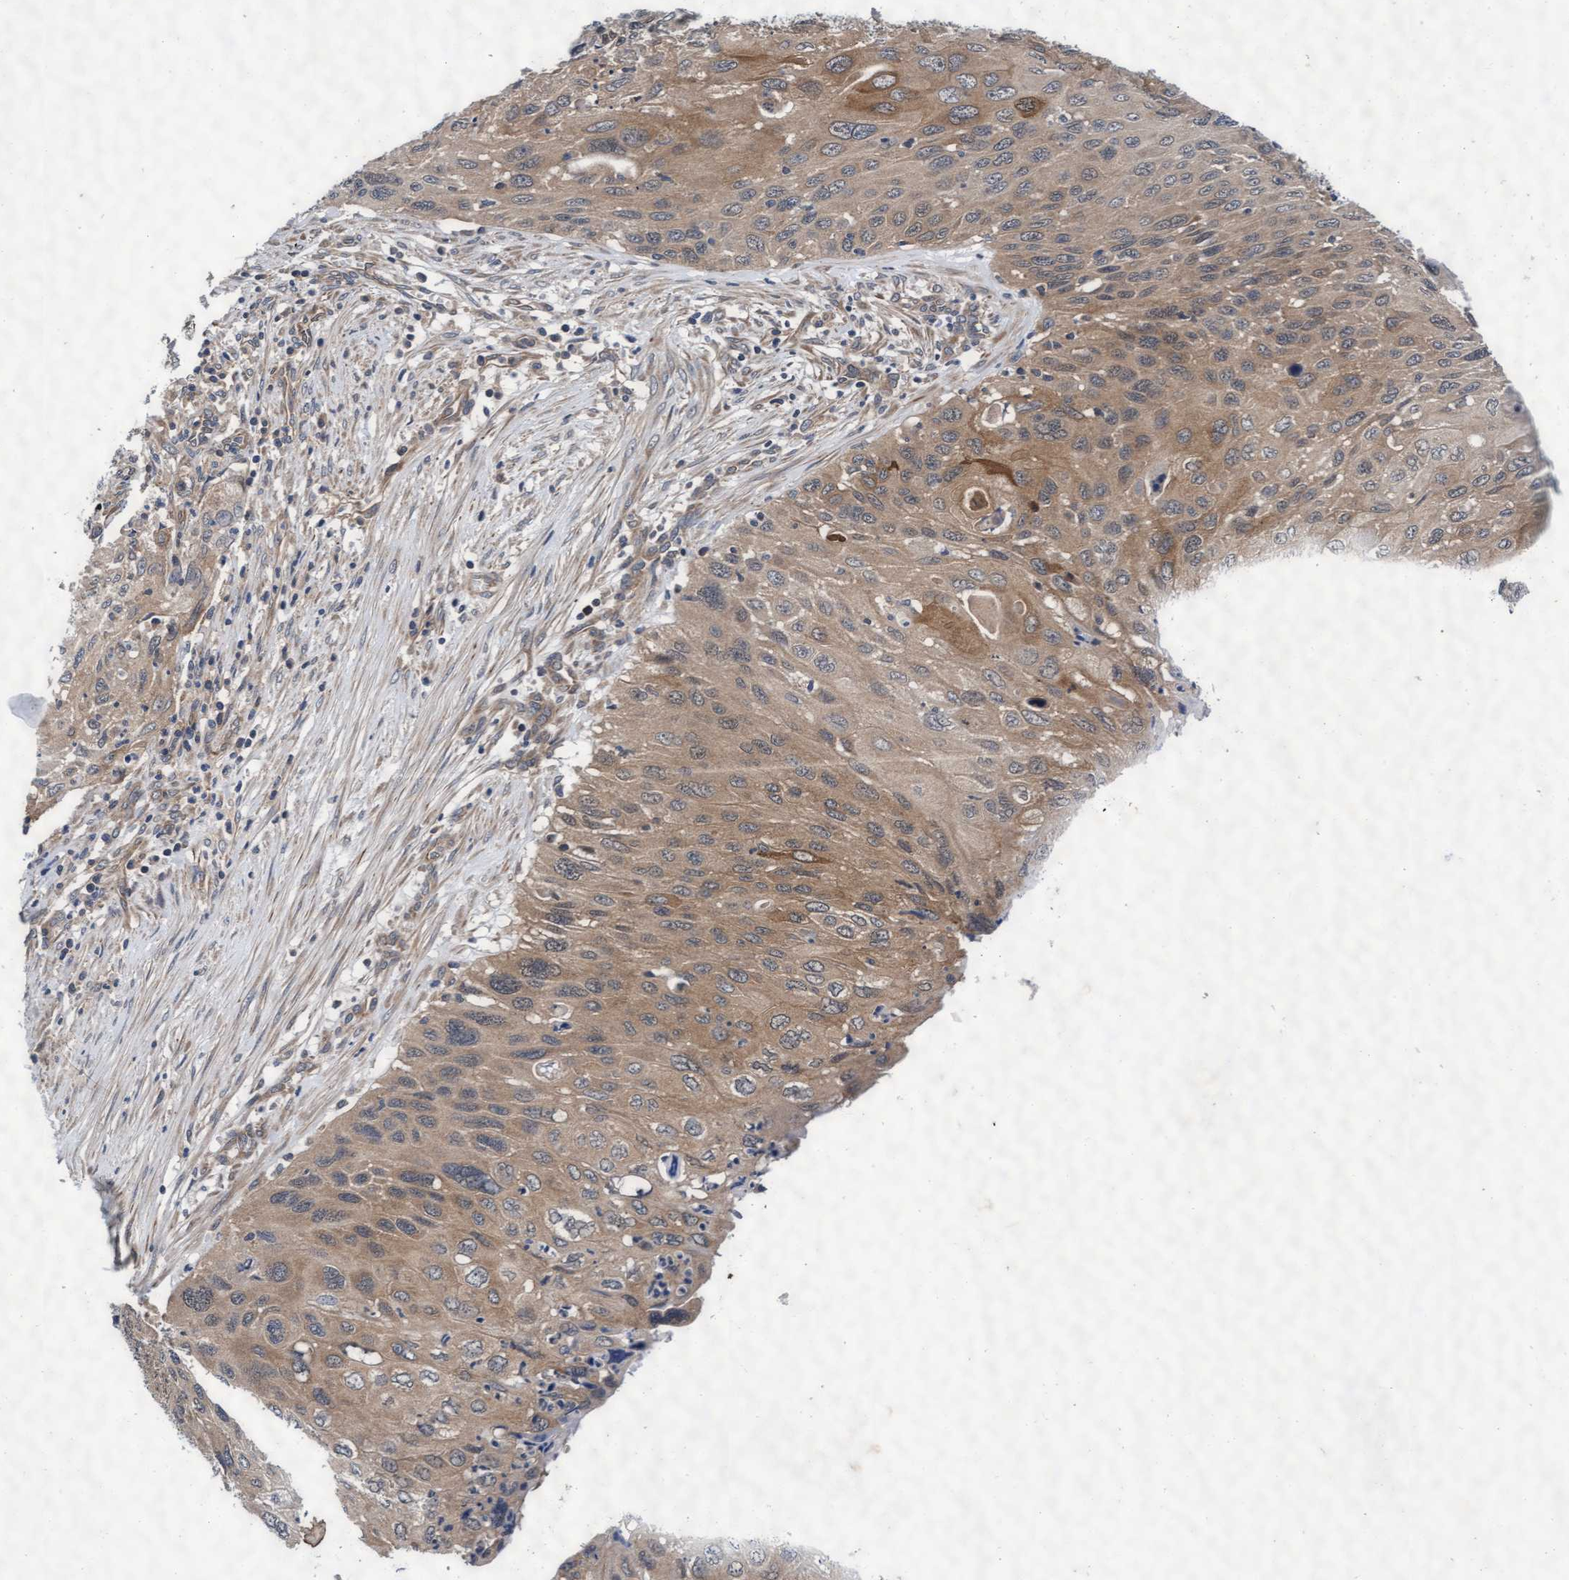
{"staining": {"intensity": "moderate", "quantity": ">75%", "location": "cytoplasmic/membranous"}, "tissue": "cervical cancer", "cell_type": "Tumor cells", "image_type": "cancer", "snomed": [{"axis": "morphology", "description": "Squamous cell carcinoma, NOS"}, {"axis": "topography", "description": "Cervix"}], "caption": "Cervical cancer (squamous cell carcinoma) stained with DAB (3,3'-diaminobenzidine) immunohistochemistry (IHC) exhibits medium levels of moderate cytoplasmic/membranous expression in approximately >75% of tumor cells.", "gene": "EFCAB13", "patient": {"sex": "female", "age": 70}}